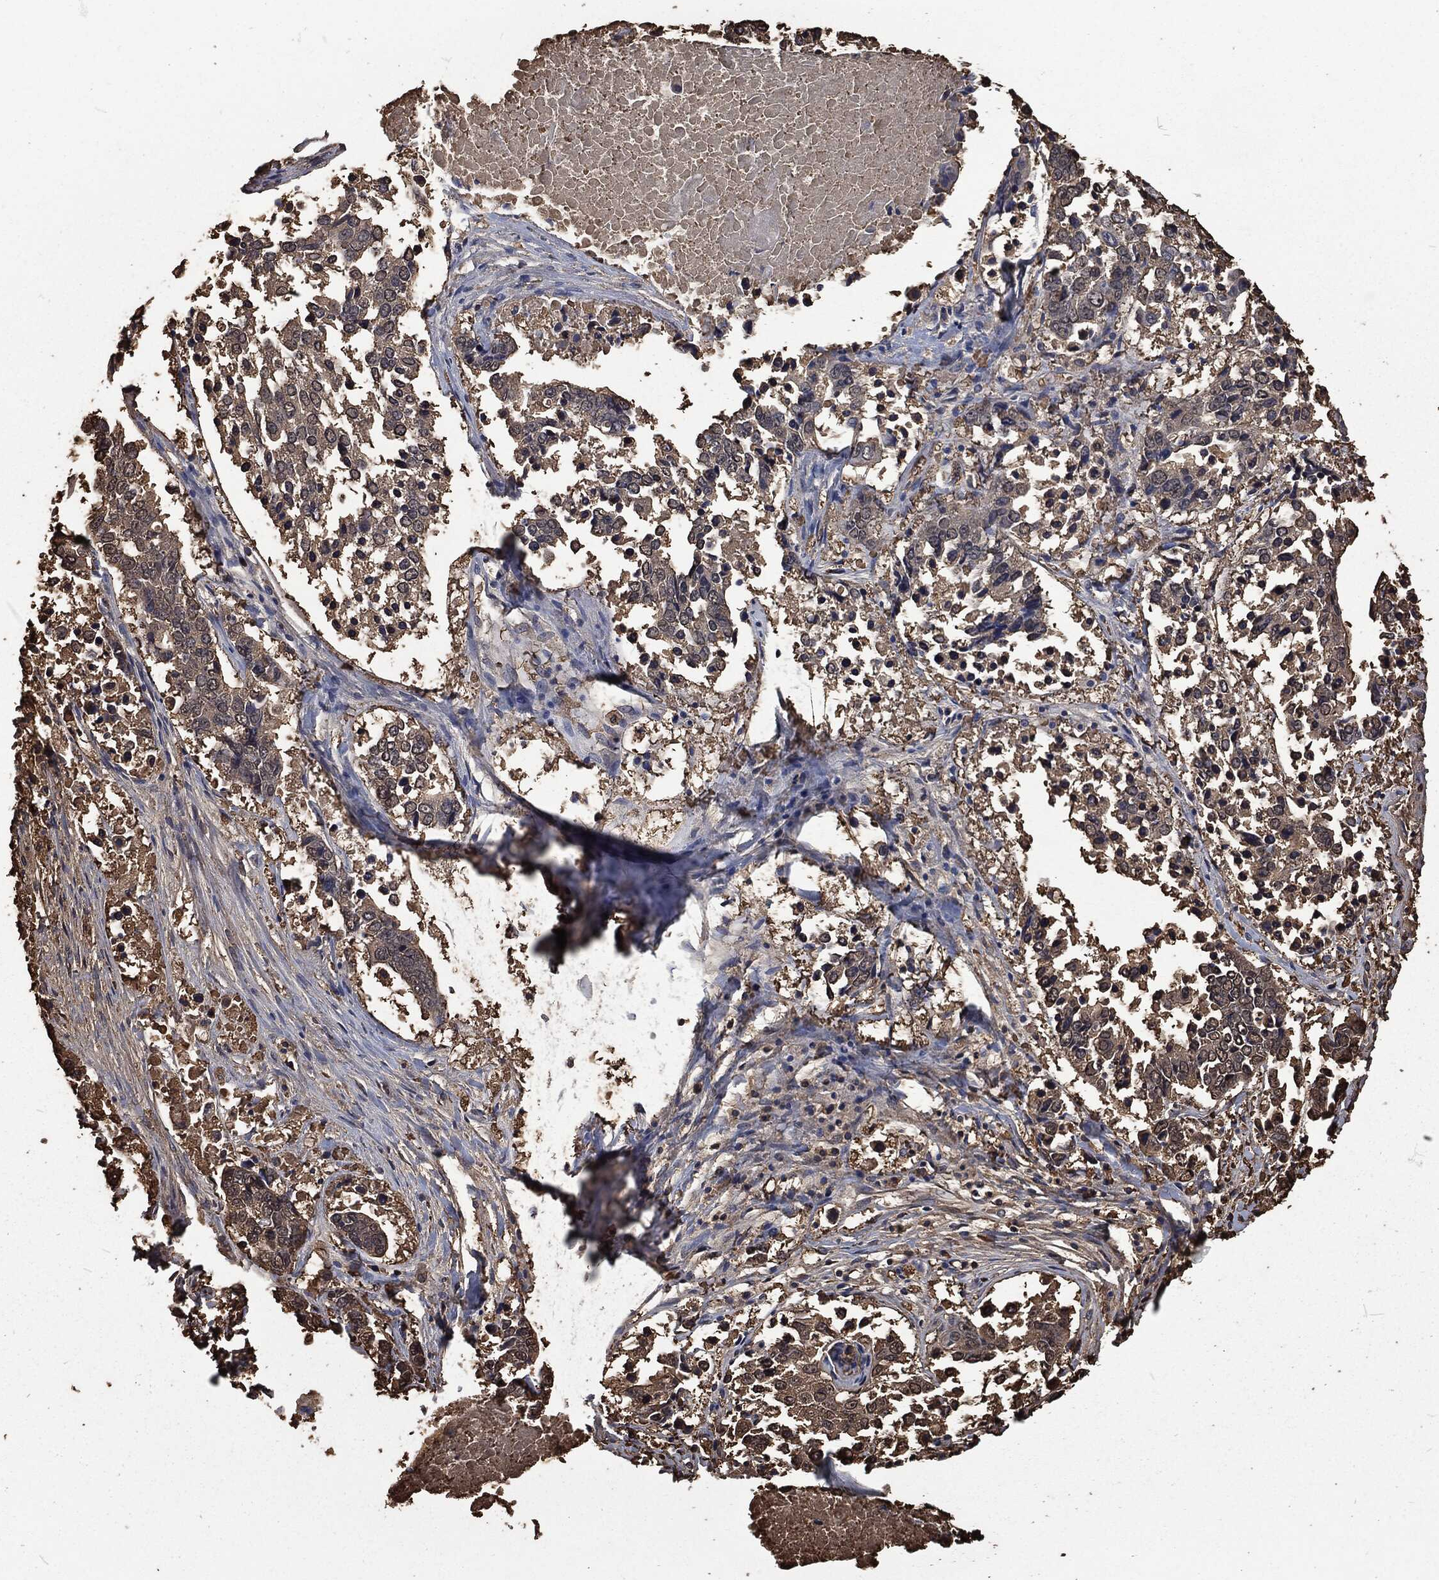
{"staining": {"intensity": "negative", "quantity": "none", "location": "none"}, "tissue": "lung cancer", "cell_type": "Tumor cells", "image_type": "cancer", "snomed": [{"axis": "morphology", "description": "Squamous cell carcinoma, NOS"}, {"axis": "topography", "description": "Lung"}], "caption": "Immunohistochemical staining of human squamous cell carcinoma (lung) displays no significant staining in tumor cells.", "gene": "PRDX4", "patient": {"sex": "male", "age": 82}}